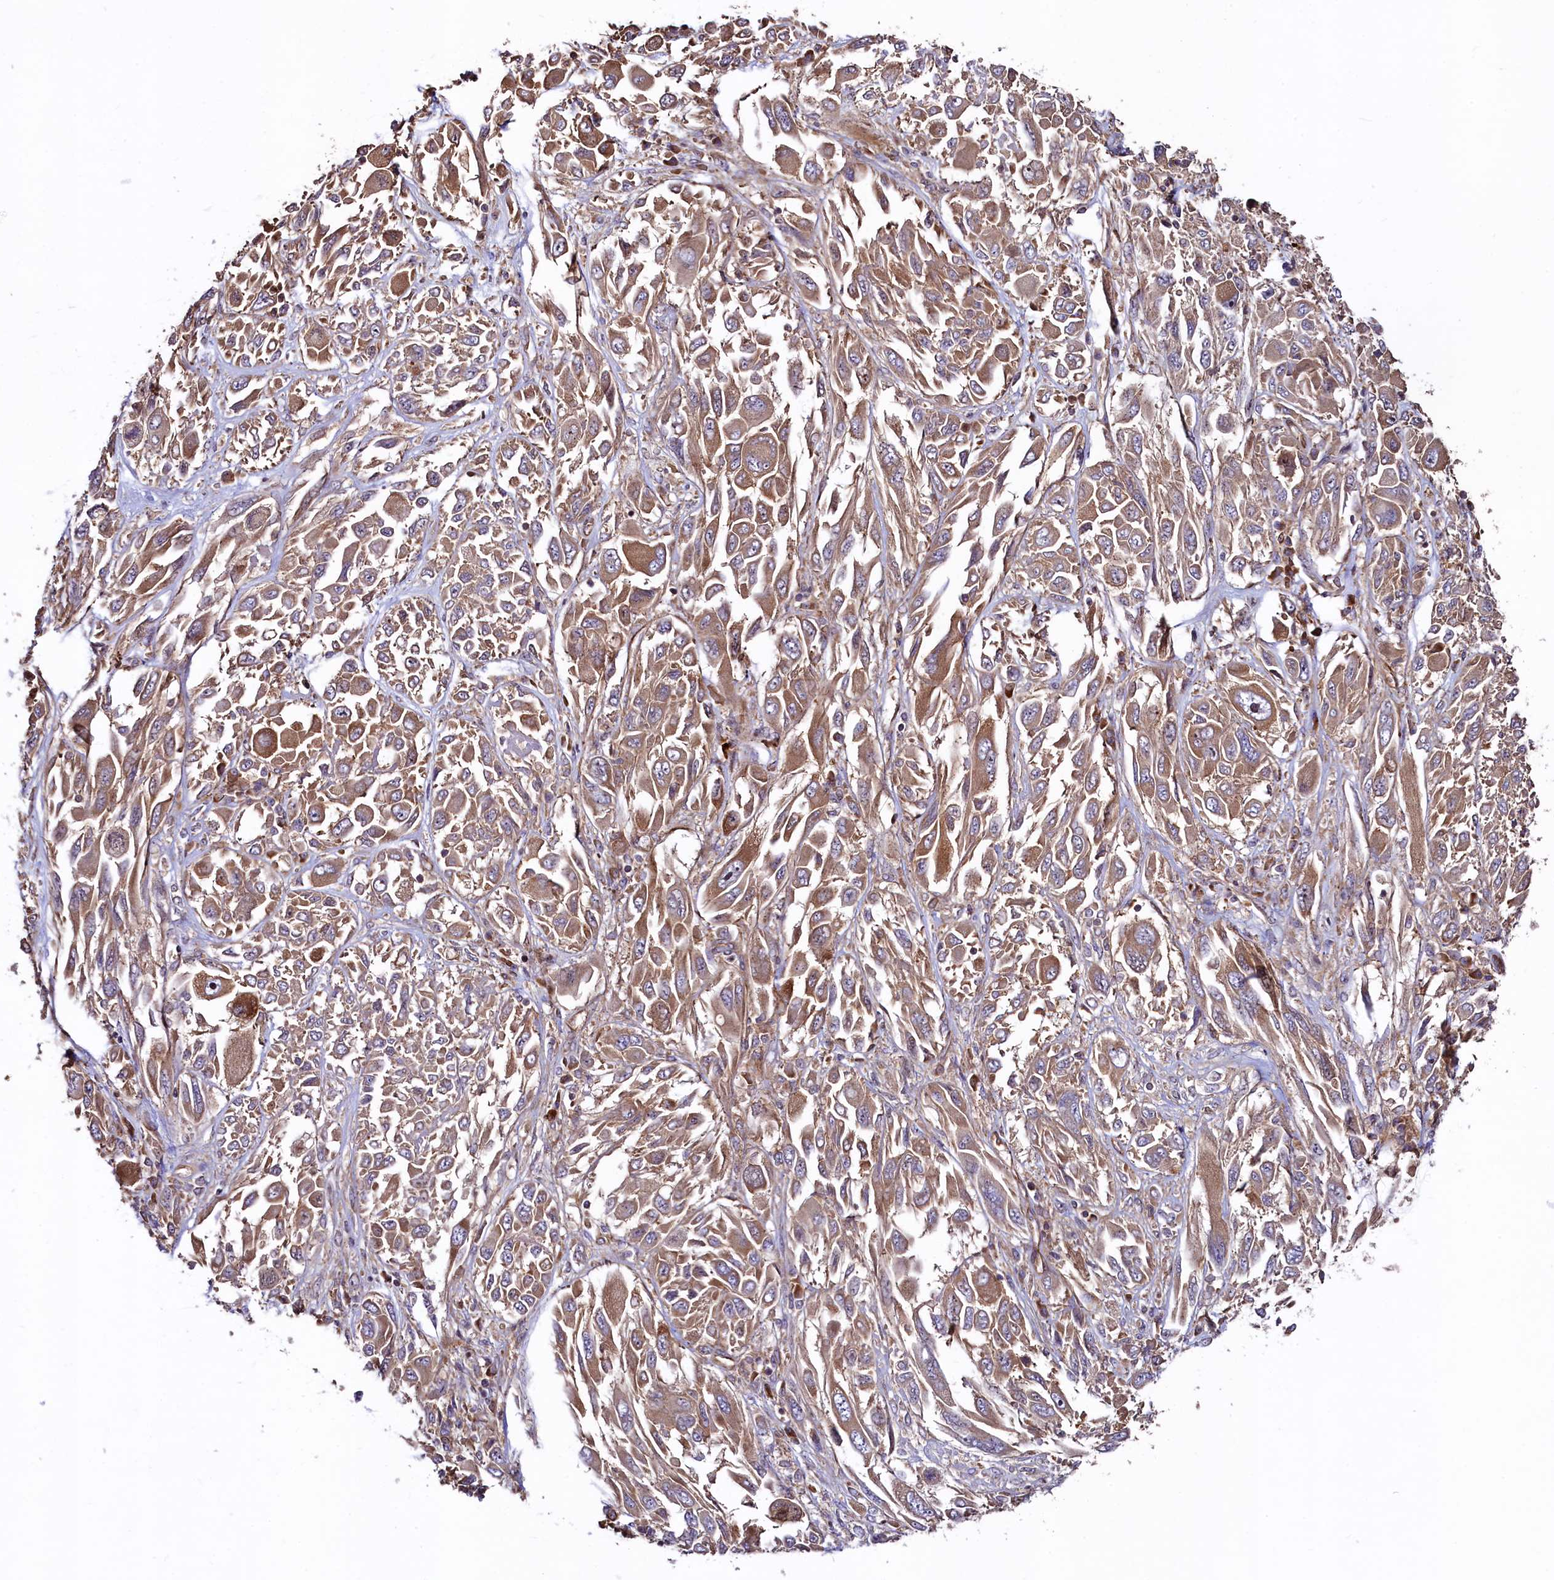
{"staining": {"intensity": "moderate", "quantity": ">75%", "location": "cytoplasmic/membranous"}, "tissue": "melanoma", "cell_type": "Tumor cells", "image_type": "cancer", "snomed": [{"axis": "morphology", "description": "Malignant melanoma, NOS"}, {"axis": "topography", "description": "Skin"}], "caption": "Protein expression analysis of human melanoma reveals moderate cytoplasmic/membranous expression in about >75% of tumor cells.", "gene": "KLHDC4", "patient": {"sex": "female", "age": 91}}